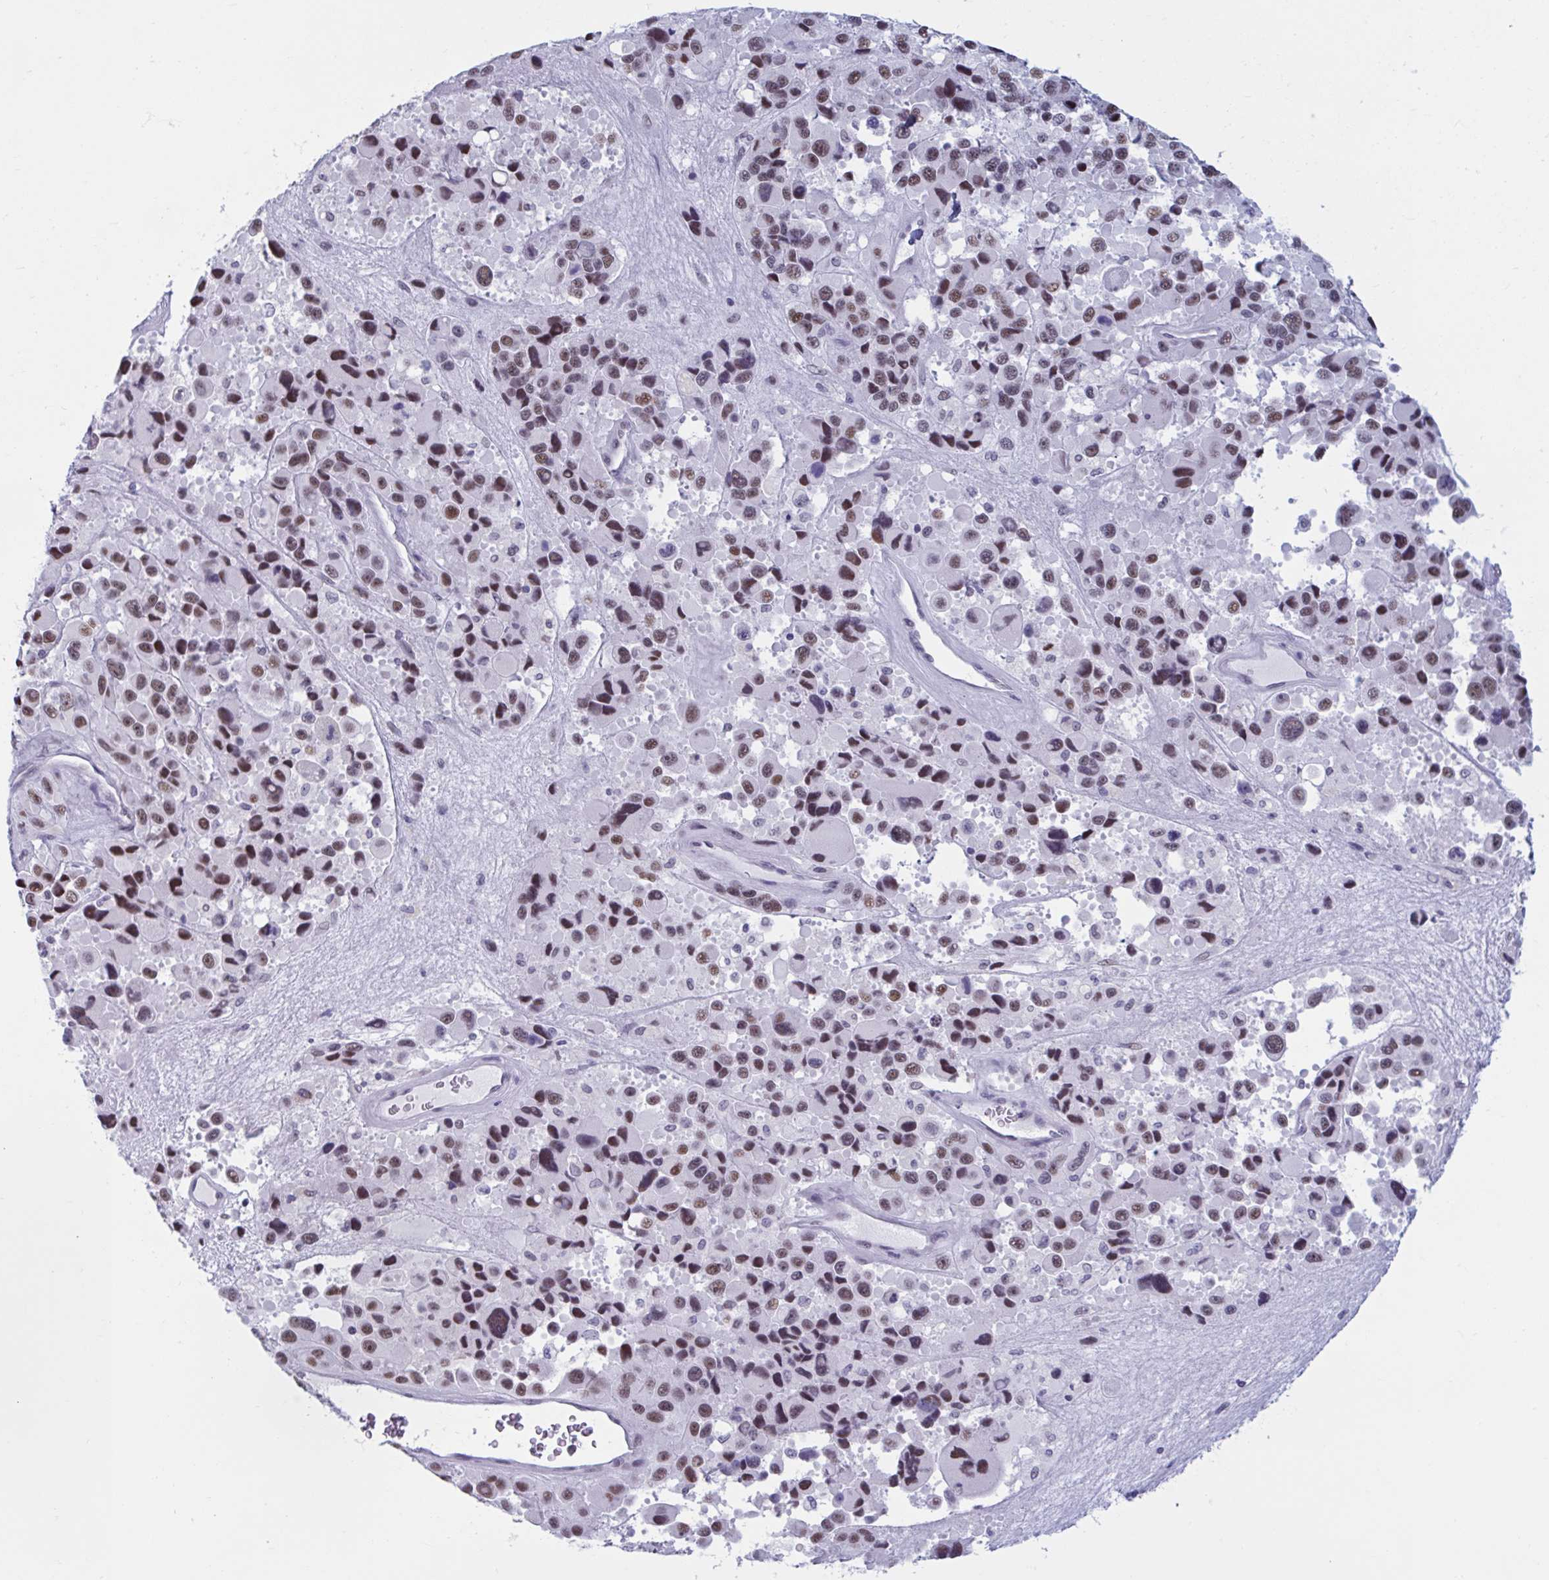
{"staining": {"intensity": "moderate", "quantity": ">75%", "location": "nuclear"}, "tissue": "melanoma", "cell_type": "Tumor cells", "image_type": "cancer", "snomed": [{"axis": "morphology", "description": "Malignant melanoma, Metastatic site"}, {"axis": "topography", "description": "Lymph node"}], "caption": "DAB immunohistochemical staining of human malignant melanoma (metastatic site) demonstrates moderate nuclear protein positivity in approximately >75% of tumor cells. (brown staining indicates protein expression, while blue staining denotes nuclei).", "gene": "MSMB", "patient": {"sex": "female", "age": 65}}